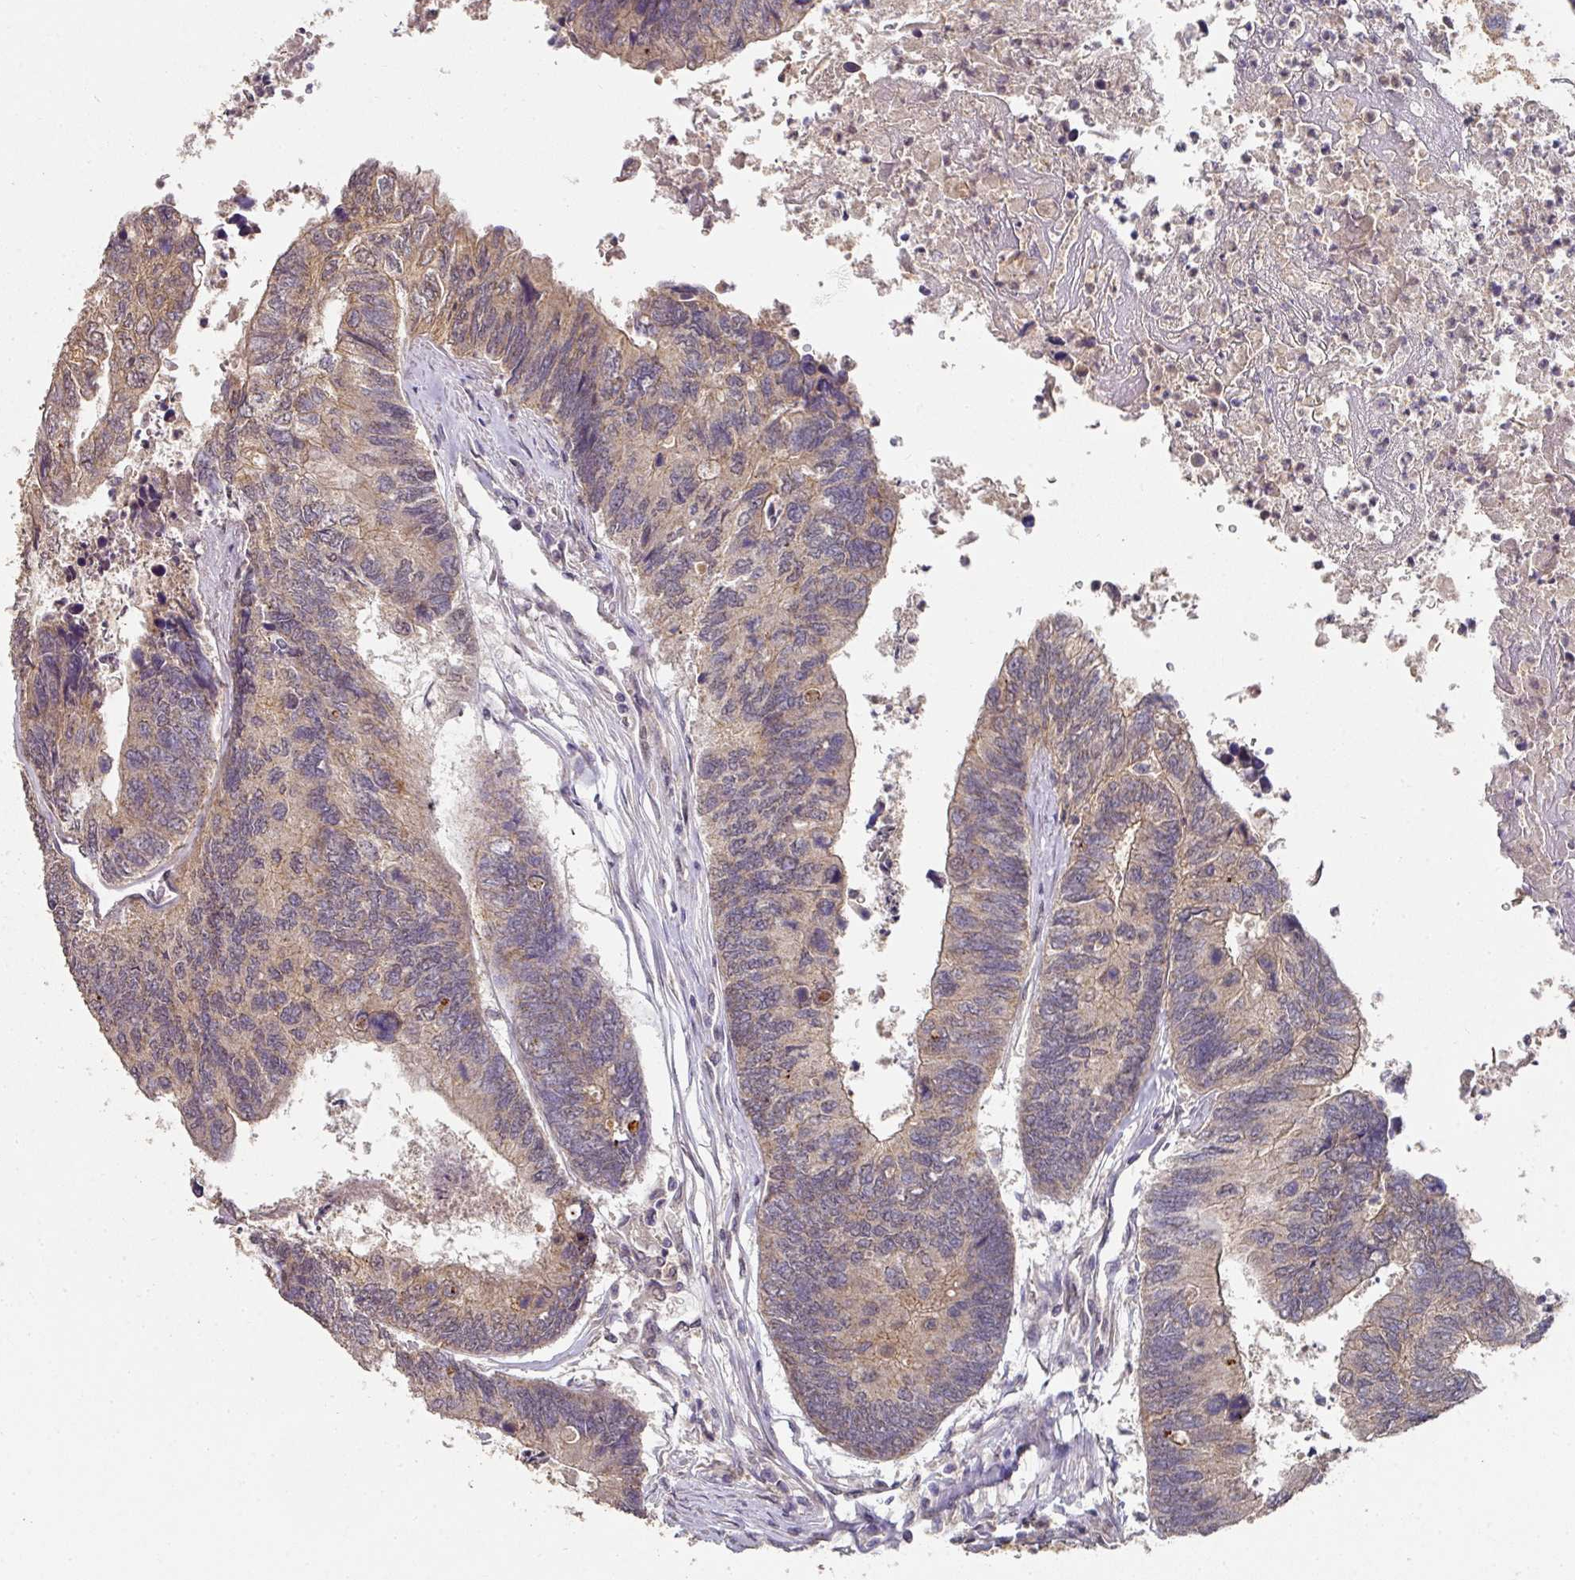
{"staining": {"intensity": "weak", "quantity": "25%-75%", "location": "cytoplasmic/membranous"}, "tissue": "colorectal cancer", "cell_type": "Tumor cells", "image_type": "cancer", "snomed": [{"axis": "morphology", "description": "Adenocarcinoma, NOS"}, {"axis": "topography", "description": "Colon"}], "caption": "This histopathology image shows adenocarcinoma (colorectal) stained with IHC to label a protein in brown. The cytoplasmic/membranous of tumor cells show weak positivity for the protein. Nuclei are counter-stained blue.", "gene": "EXTL3", "patient": {"sex": "female", "age": 67}}